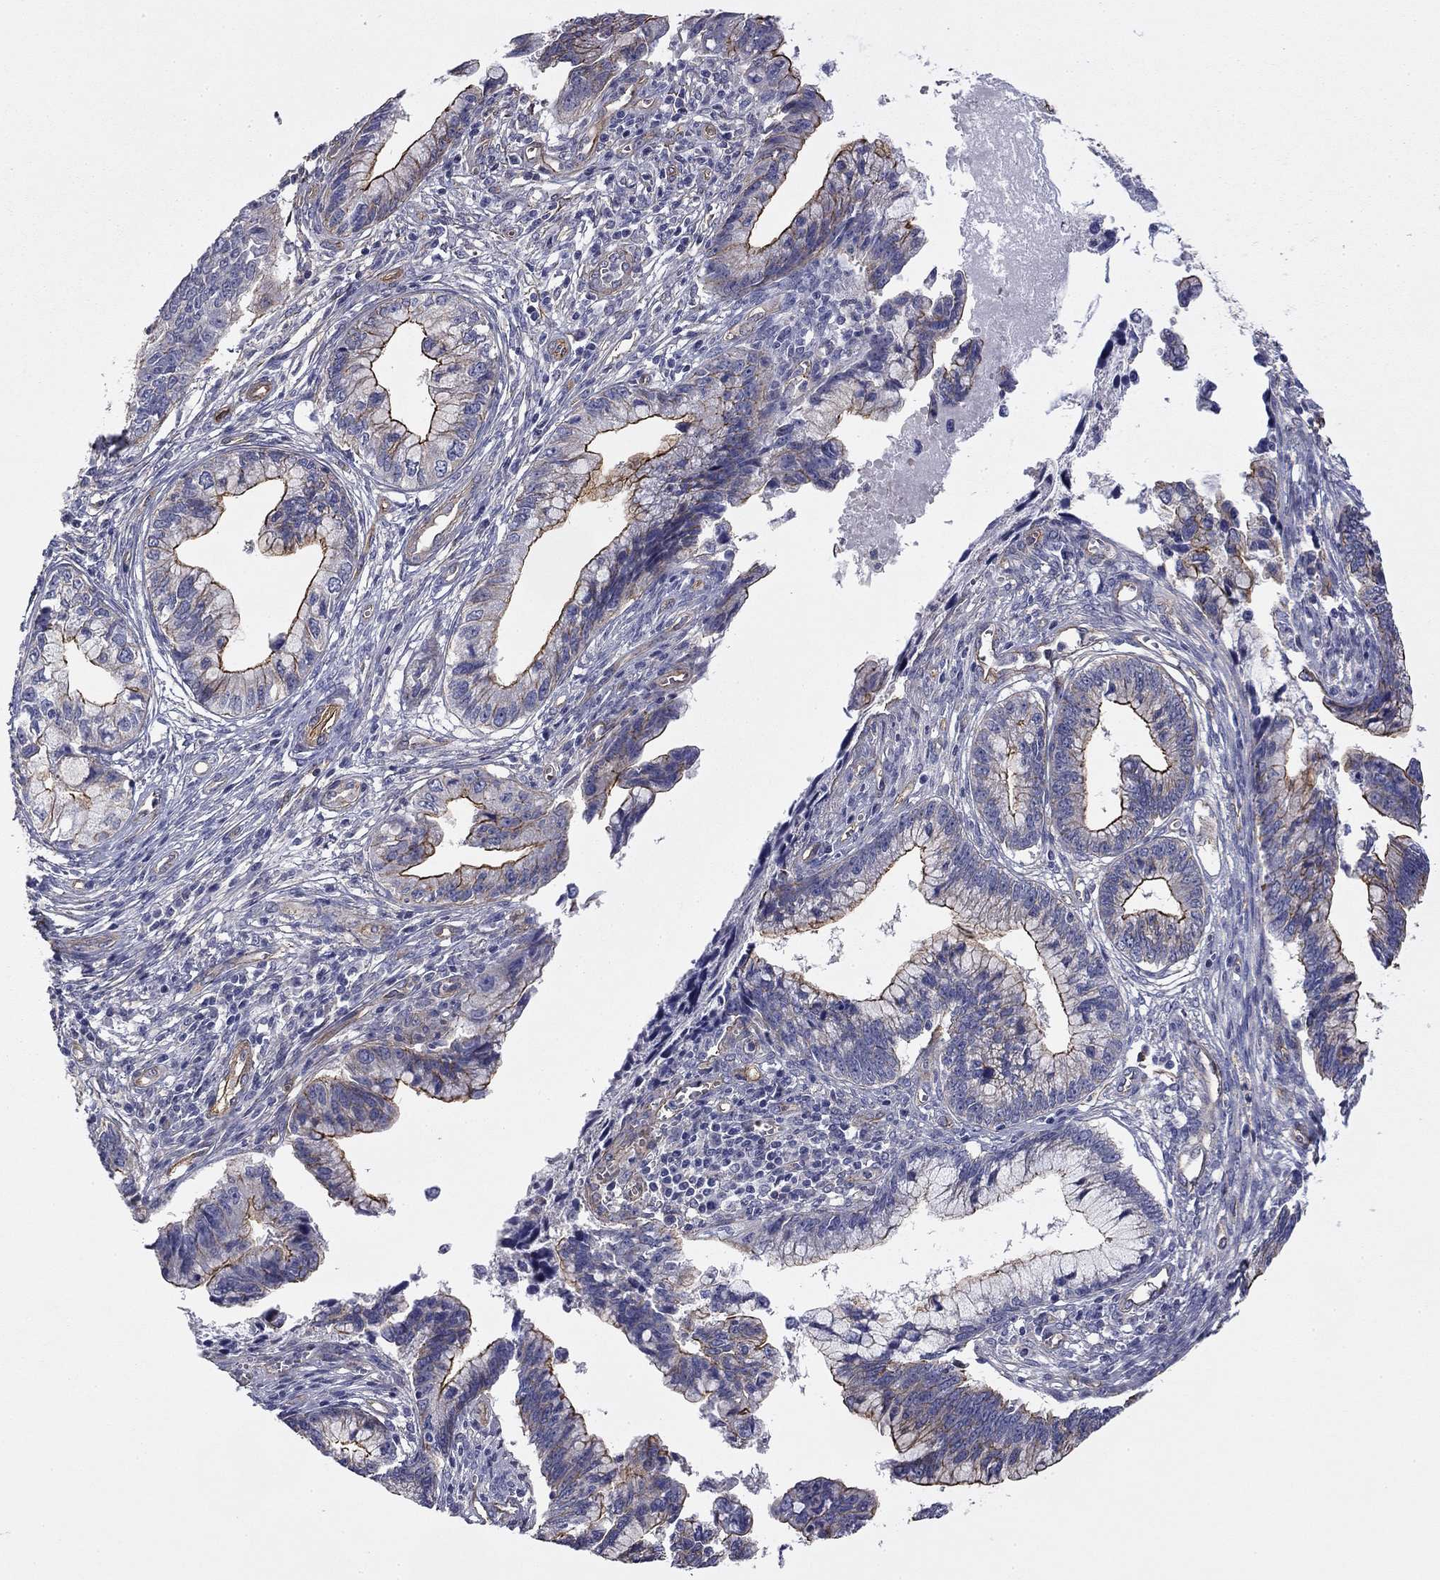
{"staining": {"intensity": "moderate", "quantity": "<25%", "location": "cytoplasmic/membranous"}, "tissue": "cervical cancer", "cell_type": "Tumor cells", "image_type": "cancer", "snomed": [{"axis": "morphology", "description": "Adenocarcinoma, NOS"}, {"axis": "topography", "description": "Cervix"}], "caption": "Immunohistochemical staining of cervical adenocarcinoma displays moderate cytoplasmic/membranous protein positivity in approximately <25% of tumor cells. (DAB IHC, brown staining for protein, blue staining for nuclei).", "gene": "TCHH", "patient": {"sex": "female", "age": 44}}